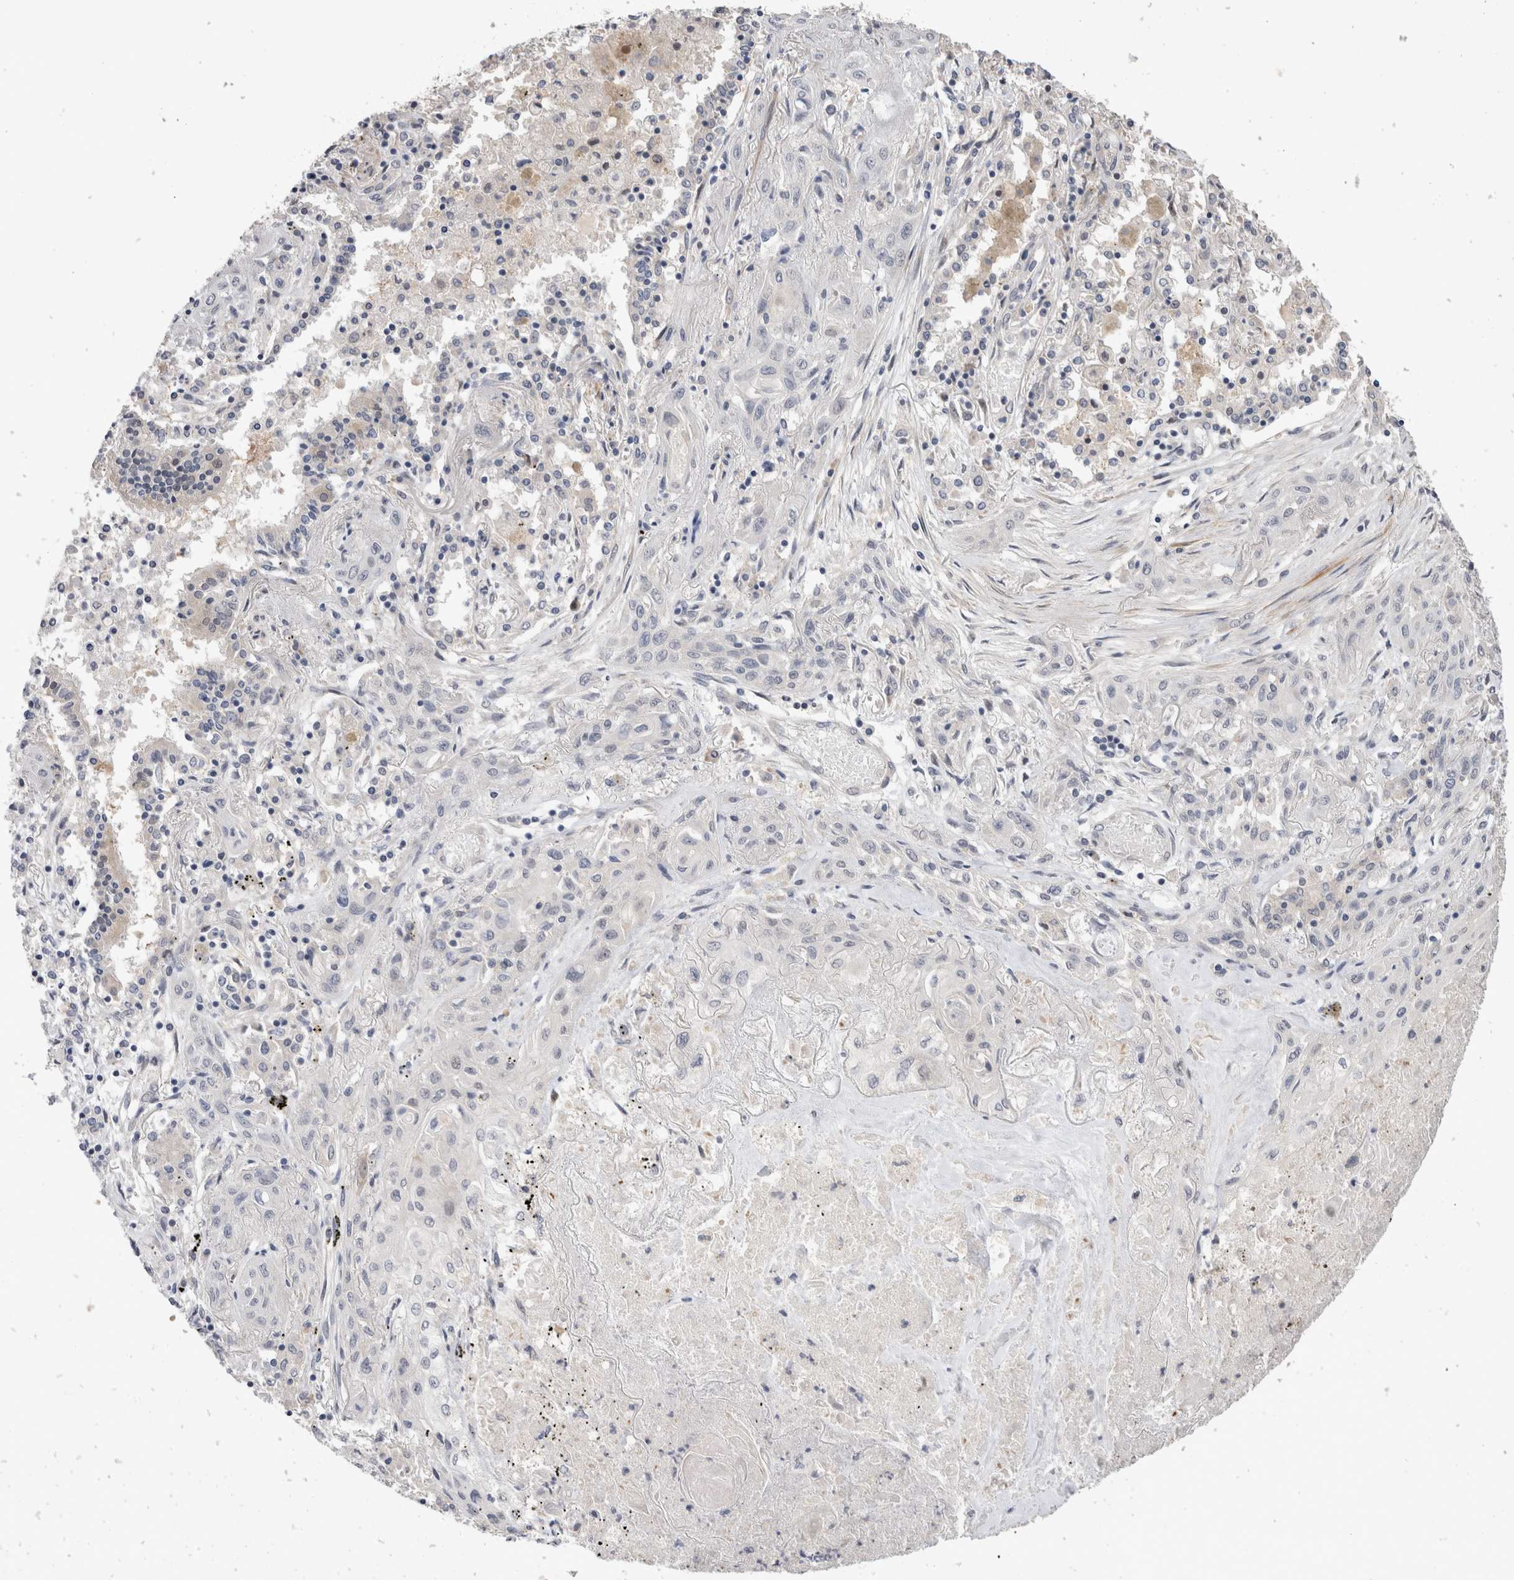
{"staining": {"intensity": "negative", "quantity": "none", "location": "none"}, "tissue": "lung cancer", "cell_type": "Tumor cells", "image_type": "cancer", "snomed": [{"axis": "morphology", "description": "Squamous cell carcinoma, NOS"}, {"axis": "topography", "description": "Lung"}], "caption": "A high-resolution histopathology image shows immunohistochemistry (IHC) staining of lung cancer (squamous cell carcinoma), which demonstrates no significant expression in tumor cells. Nuclei are stained in blue.", "gene": "CRYBG1", "patient": {"sex": "female", "age": 47}}